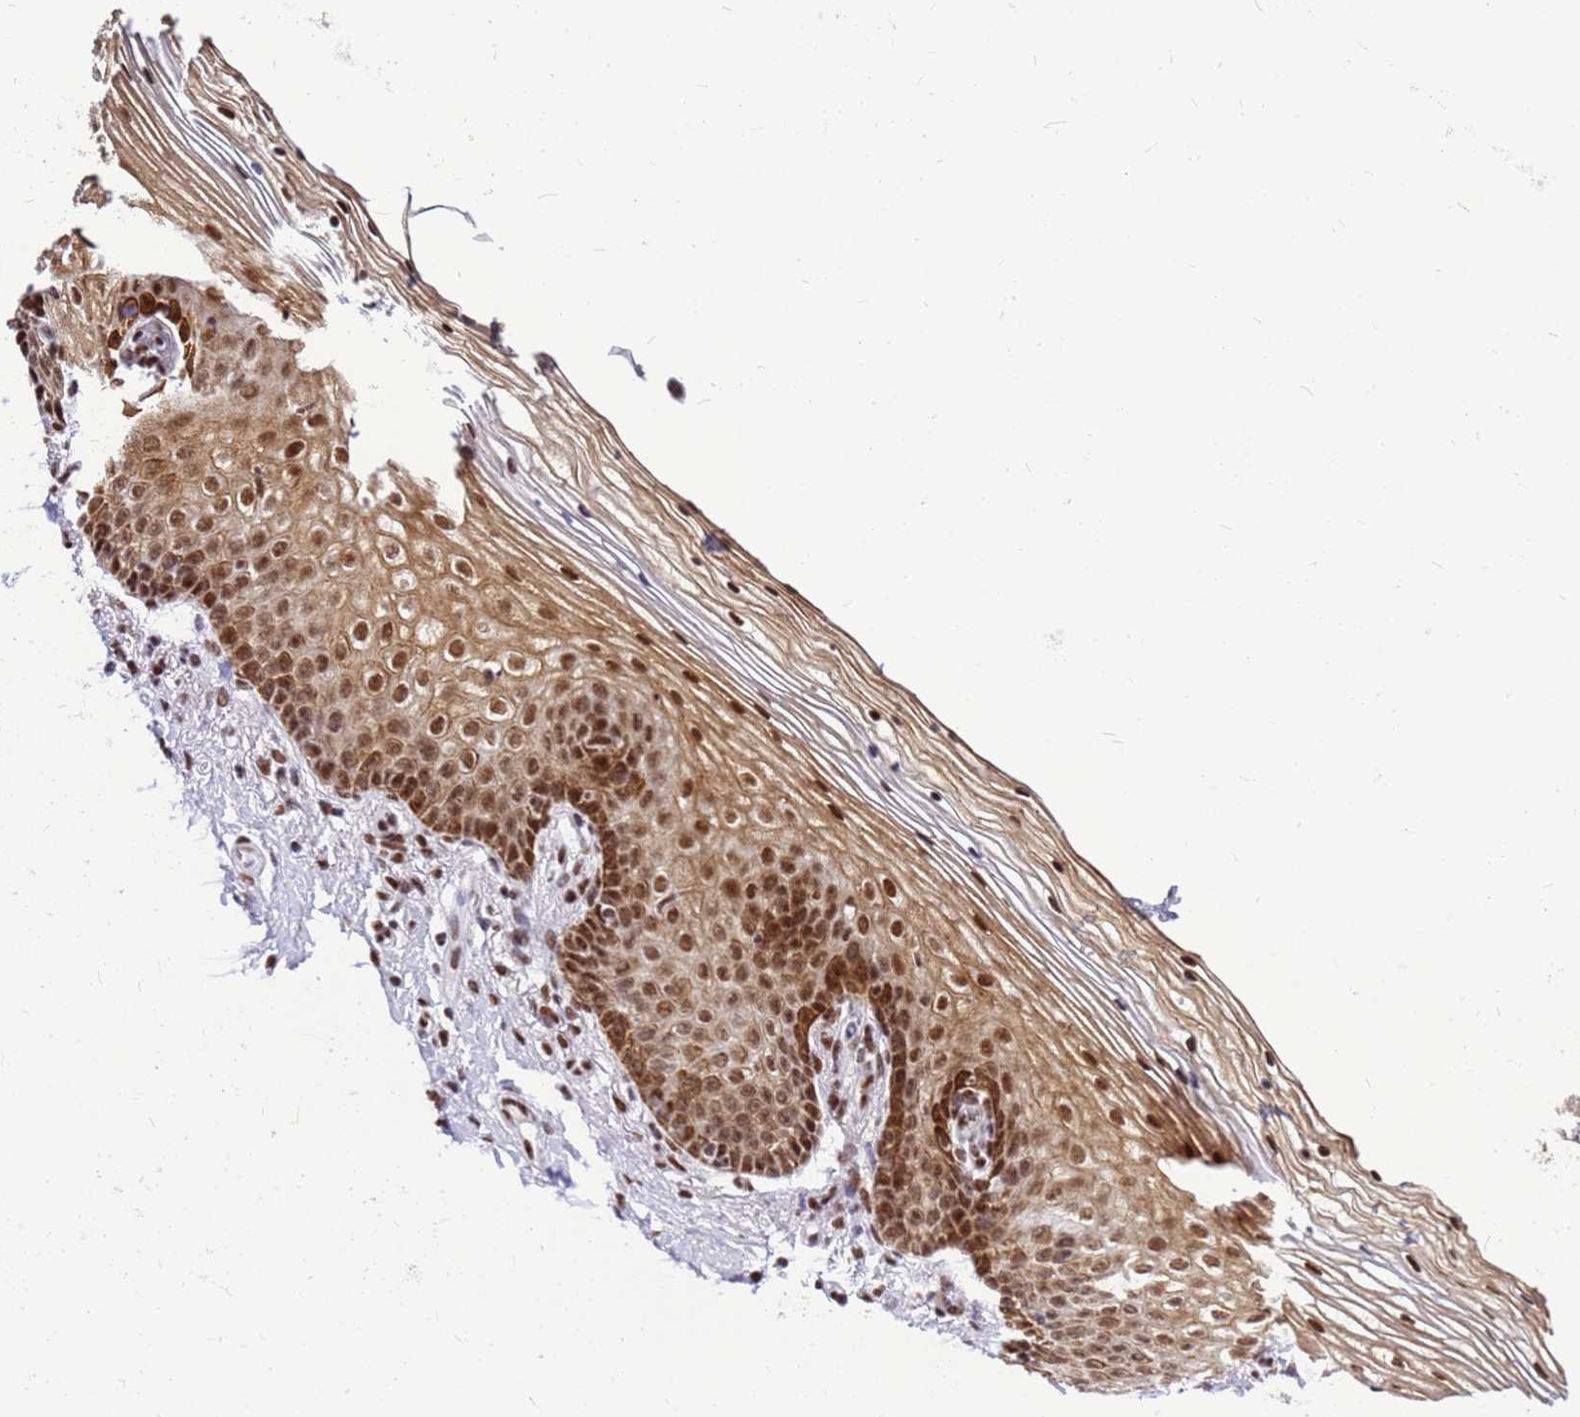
{"staining": {"intensity": "strong", "quantity": ">75%", "location": "cytoplasmic/membranous,nuclear"}, "tissue": "vagina", "cell_type": "Squamous epithelial cells", "image_type": "normal", "snomed": [{"axis": "morphology", "description": "Normal tissue, NOS"}, {"axis": "topography", "description": "Vagina"}], "caption": "This image exhibits IHC staining of normal vagina, with high strong cytoplasmic/membranous,nuclear expression in approximately >75% of squamous epithelial cells.", "gene": "SART3", "patient": {"sex": "female", "age": 60}}